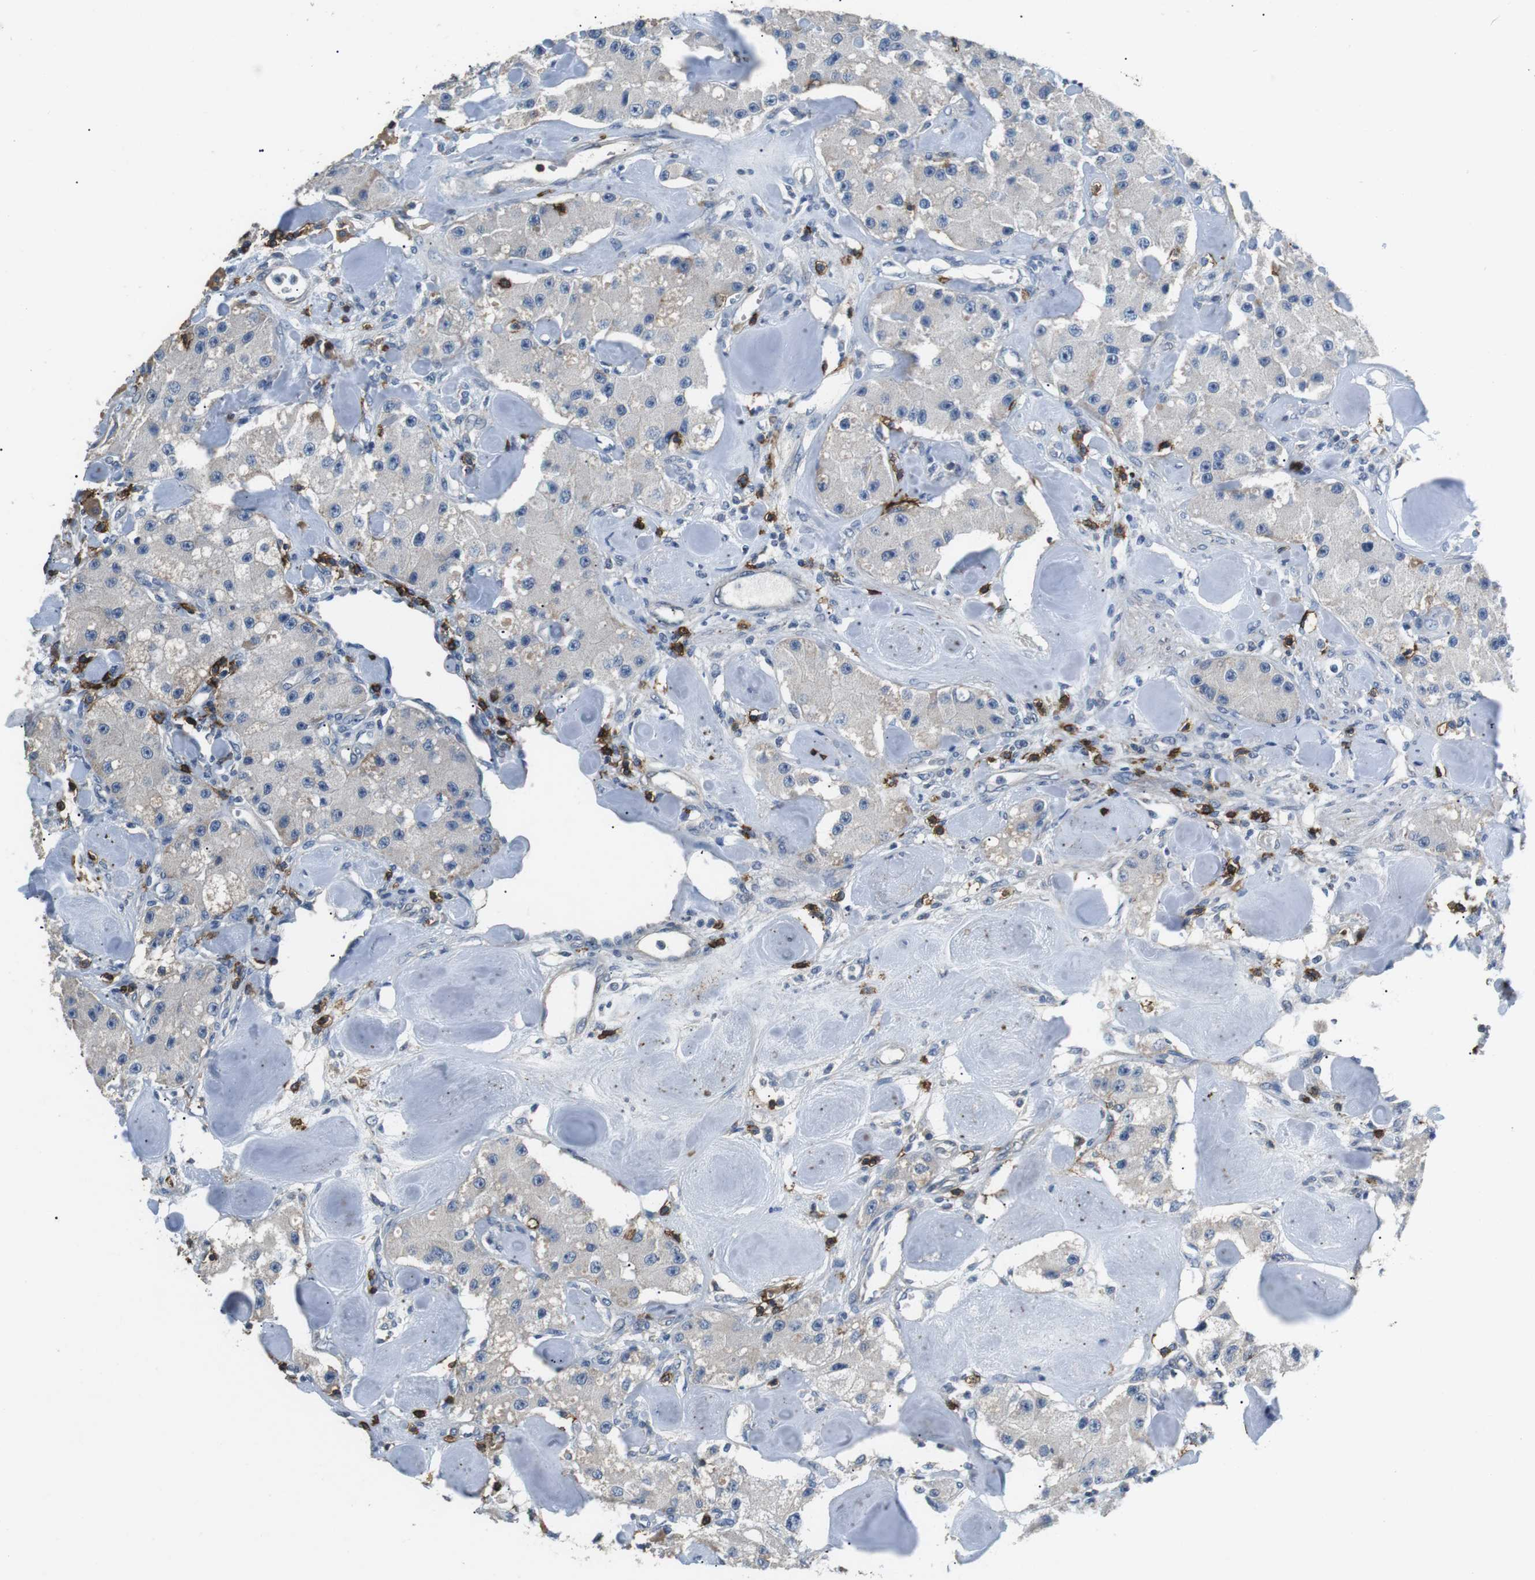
{"staining": {"intensity": "negative", "quantity": "none", "location": "none"}, "tissue": "carcinoid", "cell_type": "Tumor cells", "image_type": "cancer", "snomed": [{"axis": "morphology", "description": "Carcinoid, malignant, NOS"}, {"axis": "topography", "description": "Pancreas"}], "caption": "Immunohistochemical staining of human malignant carcinoid demonstrates no significant staining in tumor cells.", "gene": "CD6", "patient": {"sex": "male", "age": 41}}